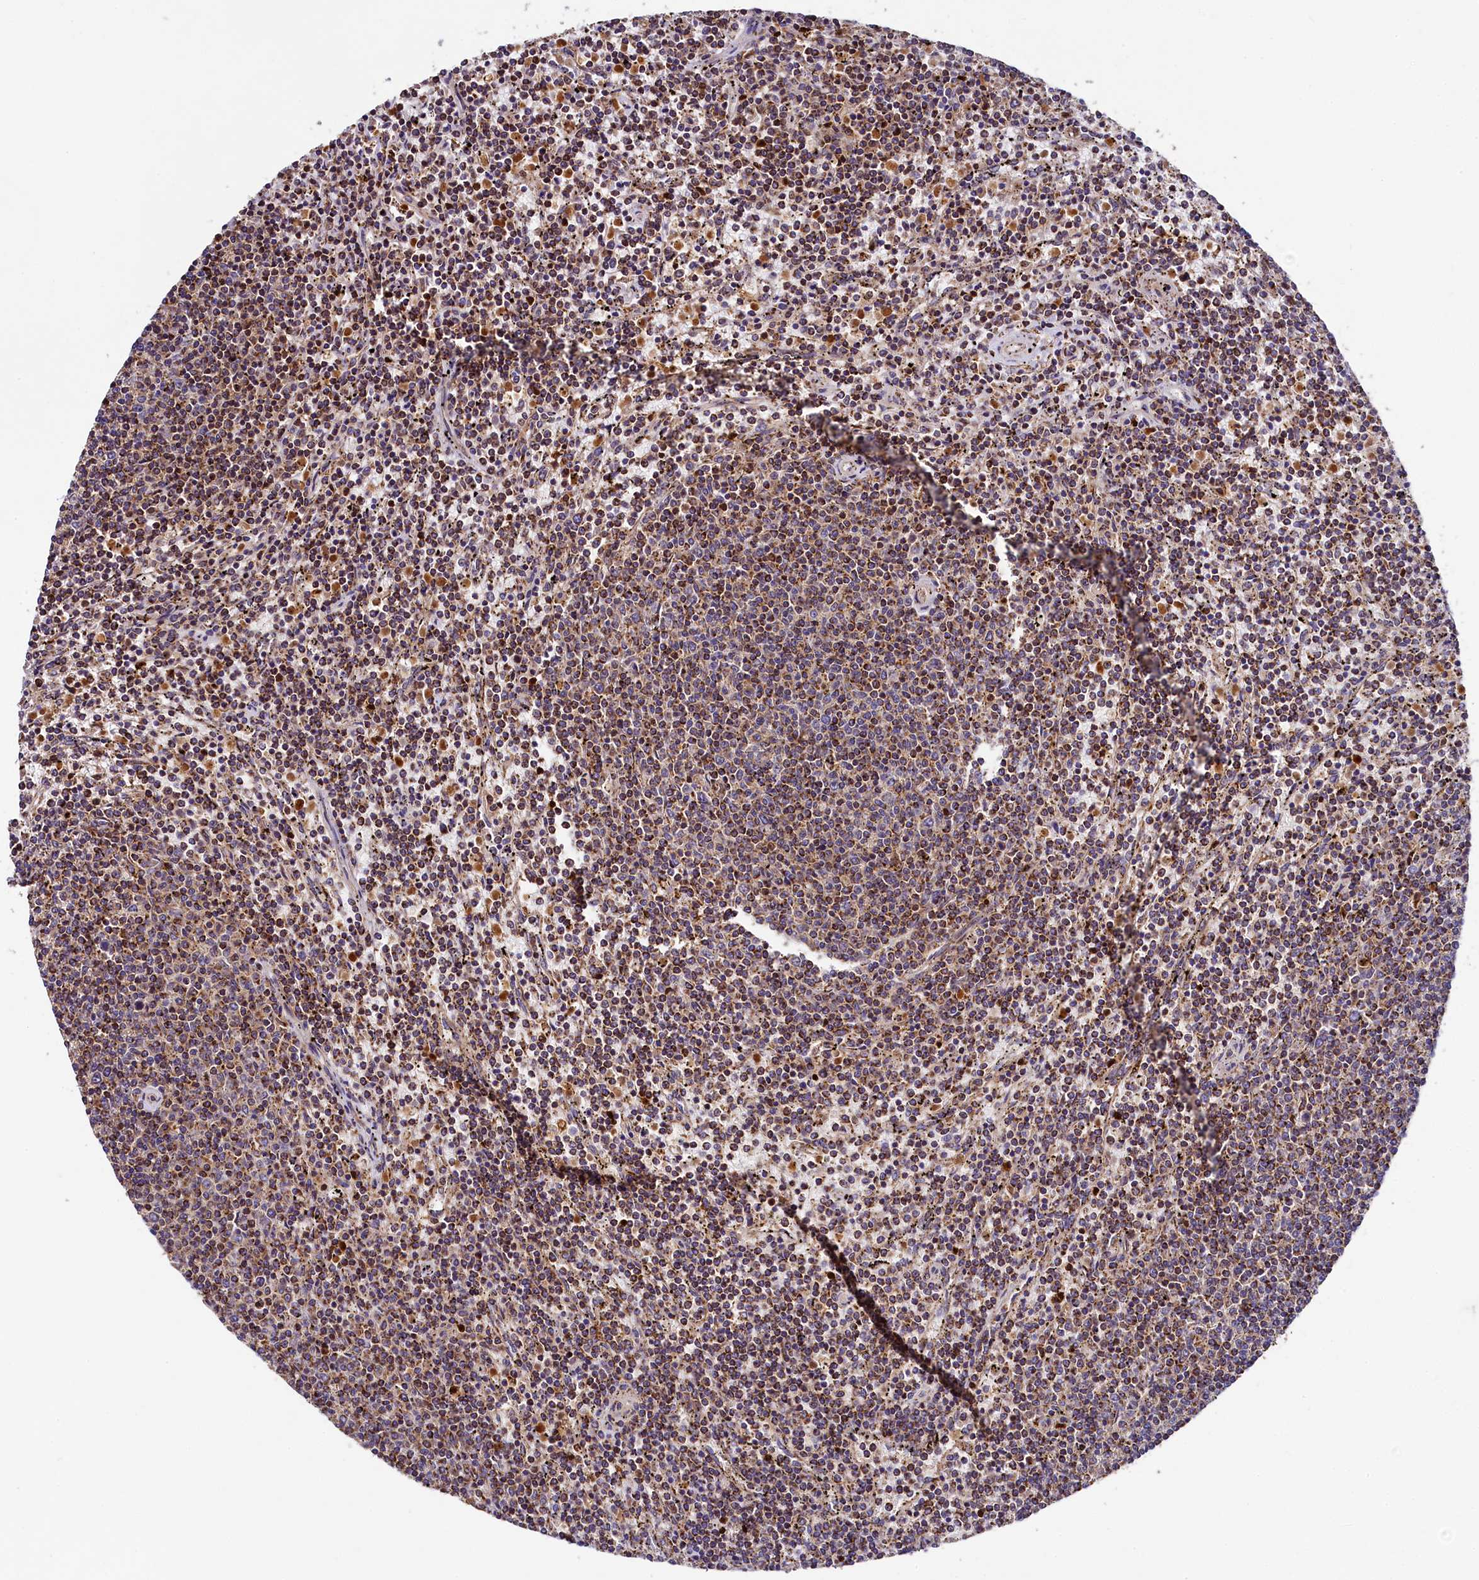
{"staining": {"intensity": "moderate", "quantity": ">75%", "location": "cytoplasmic/membranous"}, "tissue": "lymphoma", "cell_type": "Tumor cells", "image_type": "cancer", "snomed": [{"axis": "morphology", "description": "Malignant lymphoma, non-Hodgkin's type, Low grade"}, {"axis": "topography", "description": "Spleen"}], "caption": "The image reveals immunohistochemical staining of lymphoma. There is moderate cytoplasmic/membranous staining is appreciated in about >75% of tumor cells. (brown staining indicates protein expression, while blue staining denotes nuclei).", "gene": "CLYBL", "patient": {"sex": "female", "age": 50}}